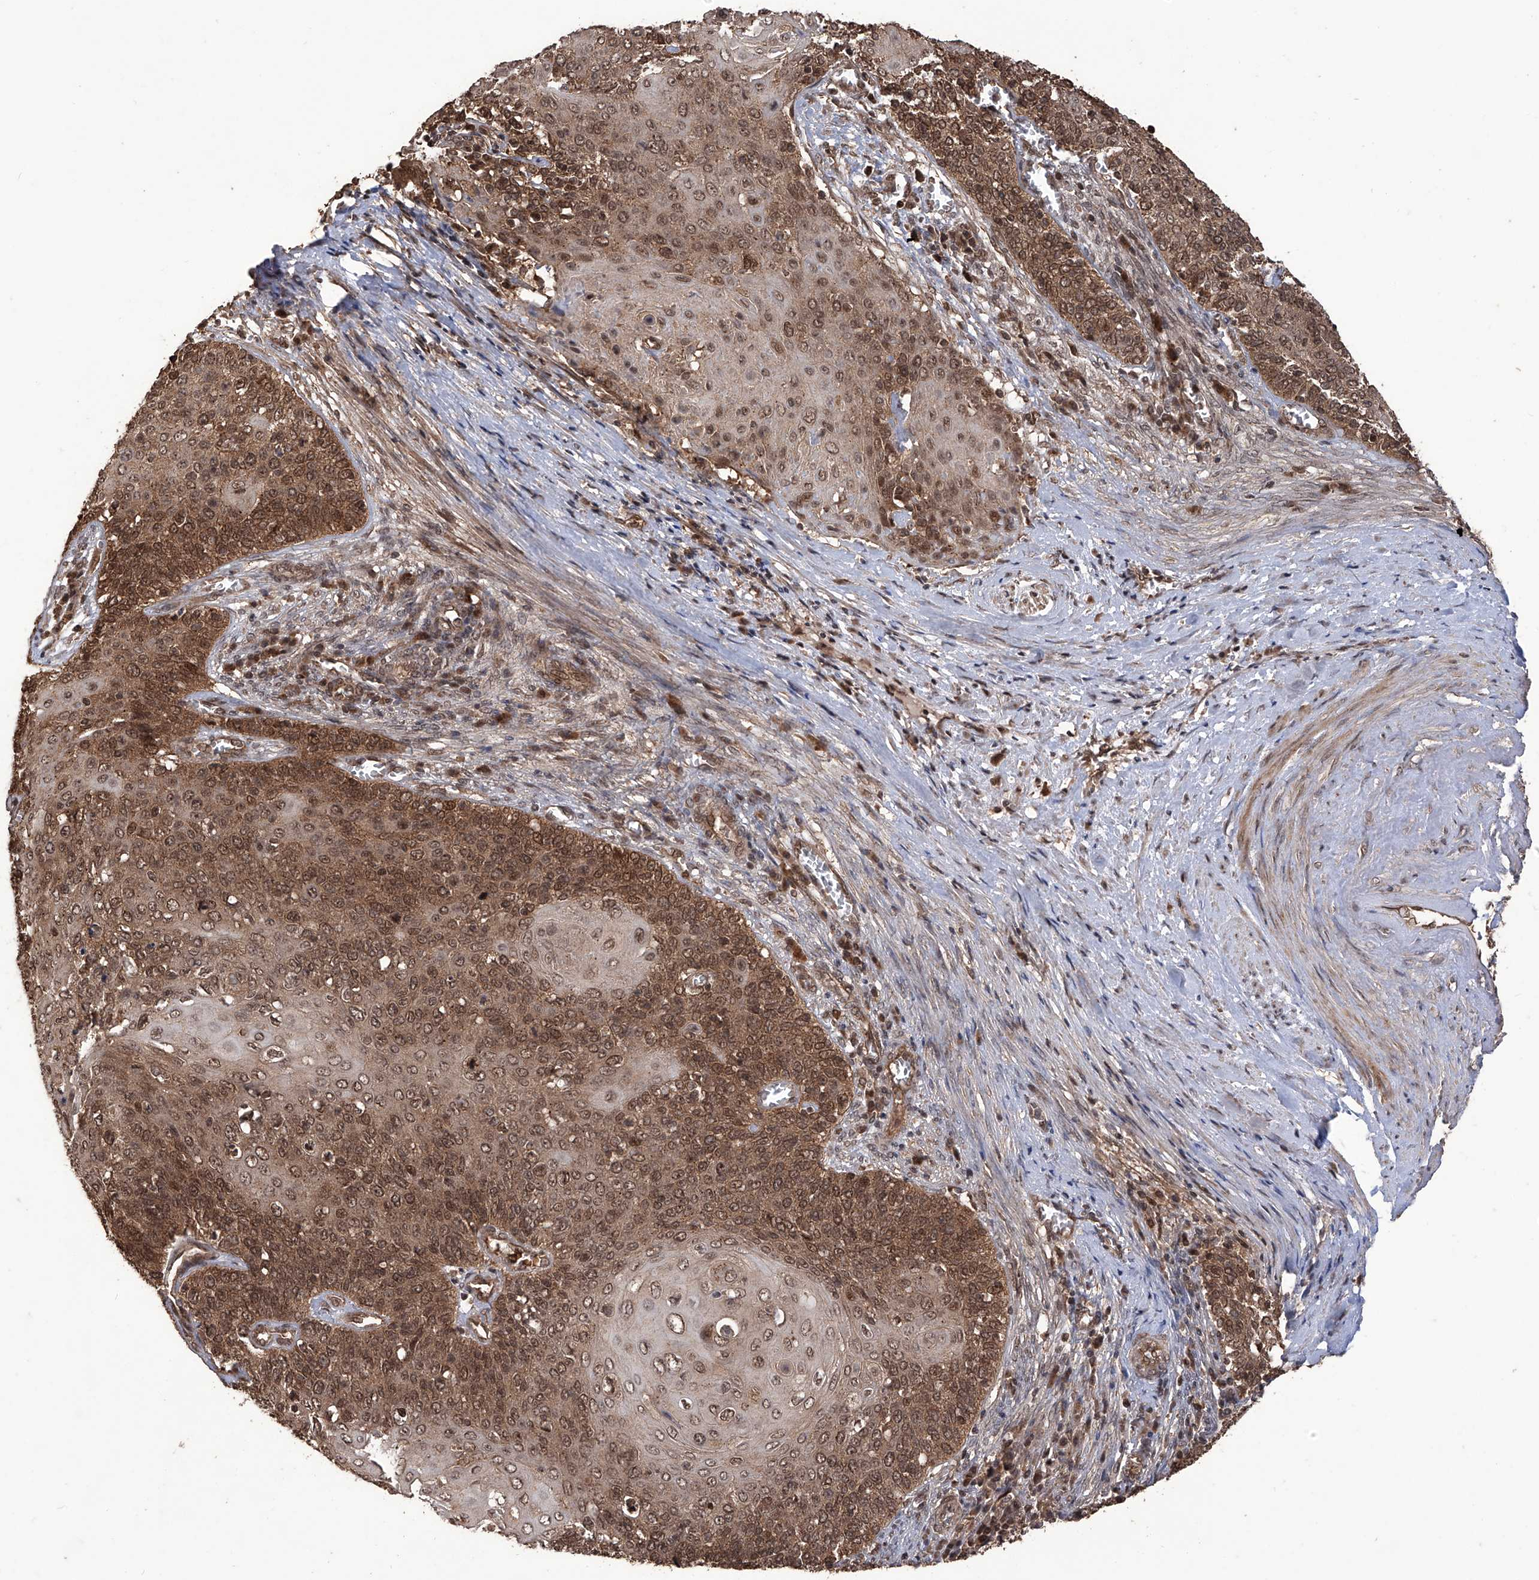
{"staining": {"intensity": "moderate", "quantity": ">75%", "location": "cytoplasmic/membranous,nuclear"}, "tissue": "cervical cancer", "cell_type": "Tumor cells", "image_type": "cancer", "snomed": [{"axis": "morphology", "description": "Squamous cell carcinoma, NOS"}, {"axis": "topography", "description": "Cervix"}], "caption": "Human cervical cancer stained for a protein (brown) shows moderate cytoplasmic/membranous and nuclear positive staining in approximately >75% of tumor cells.", "gene": "LYSMD4", "patient": {"sex": "female", "age": 39}}